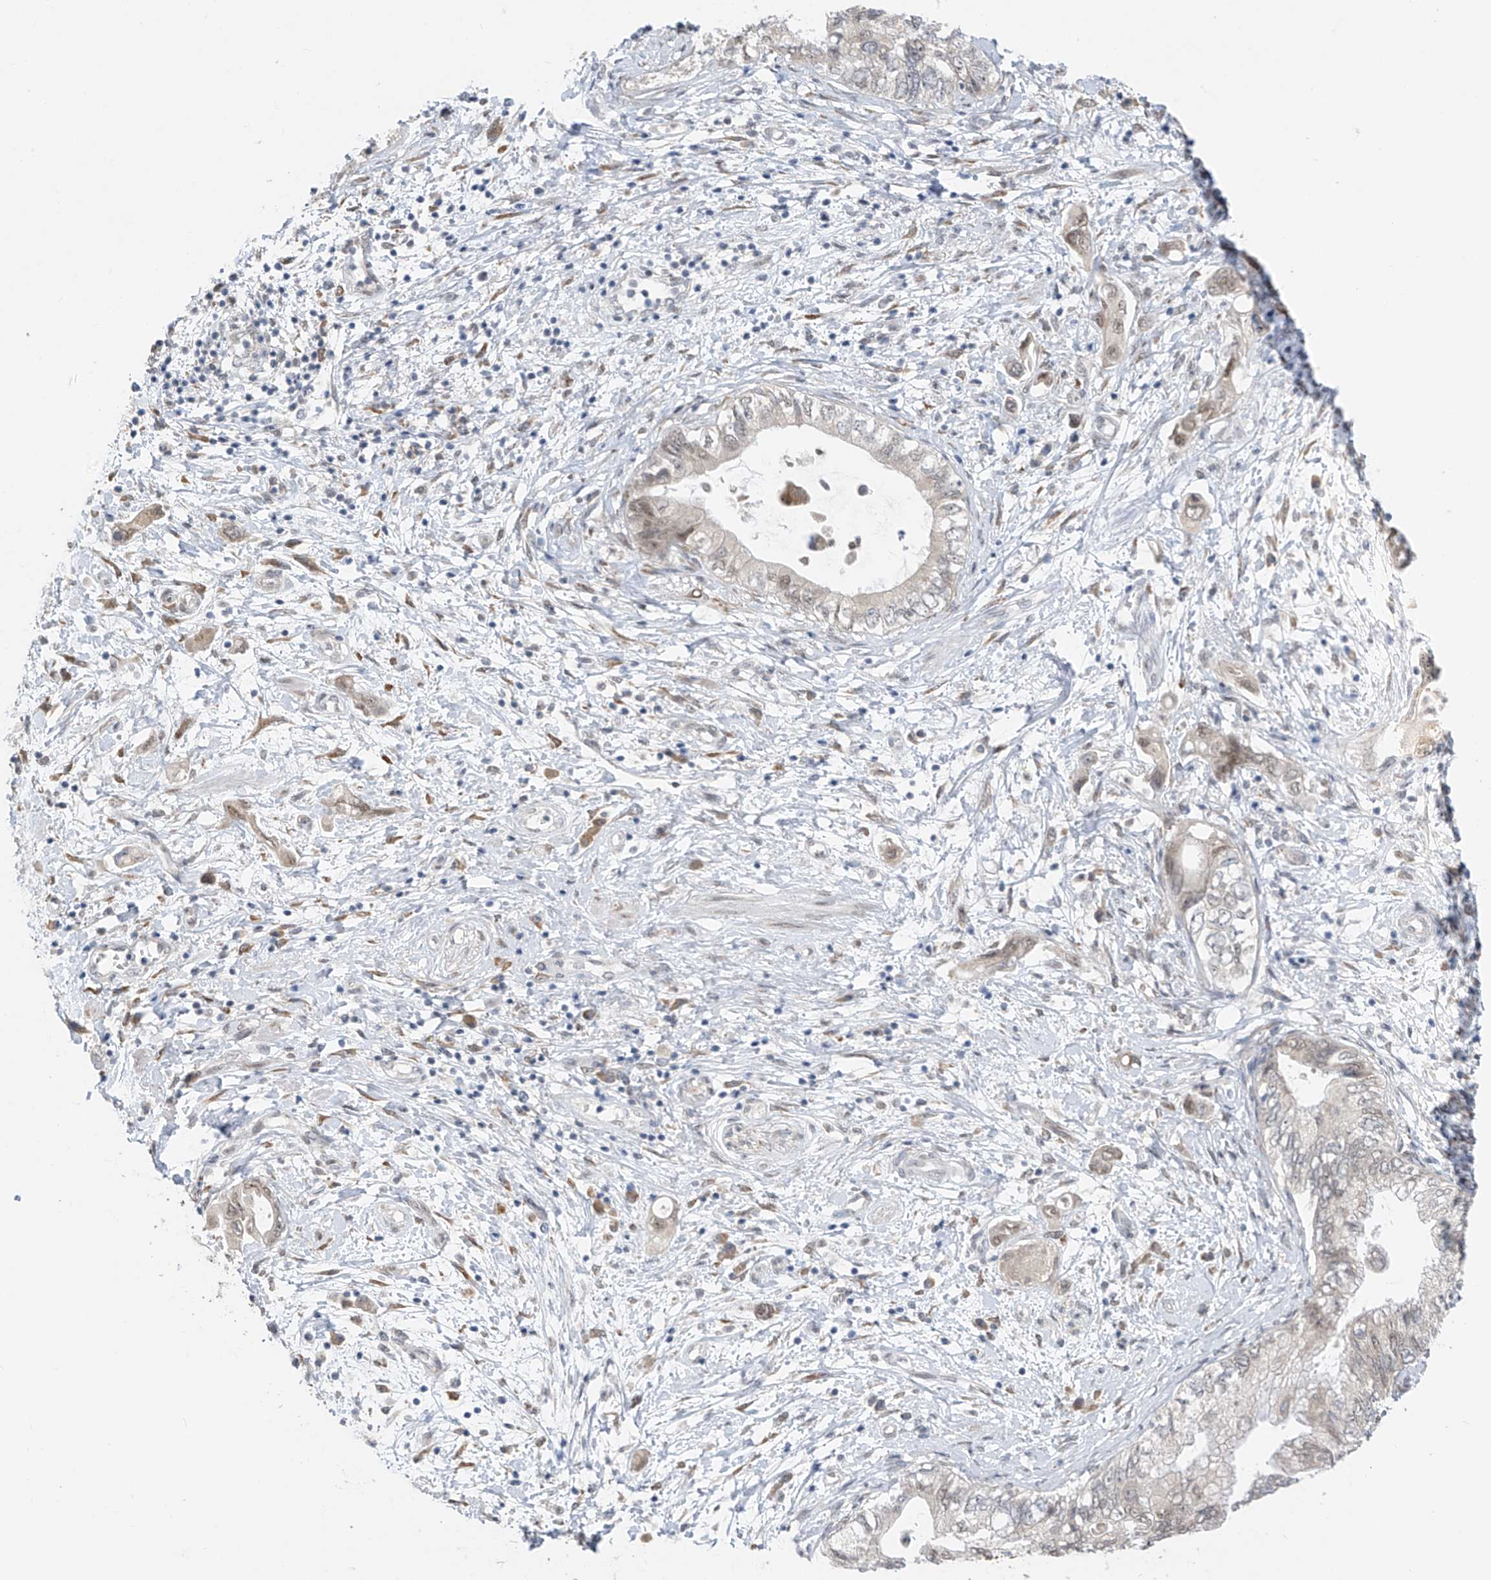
{"staining": {"intensity": "weak", "quantity": "<25%", "location": "cytoplasmic/membranous,nuclear"}, "tissue": "pancreatic cancer", "cell_type": "Tumor cells", "image_type": "cancer", "snomed": [{"axis": "morphology", "description": "Adenocarcinoma, NOS"}, {"axis": "topography", "description": "Pancreas"}], "caption": "The histopathology image shows no significant expression in tumor cells of pancreatic adenocarcinoma.", "gene": "CYP4V2", "patient": {"sex": "female", "age": 73}}